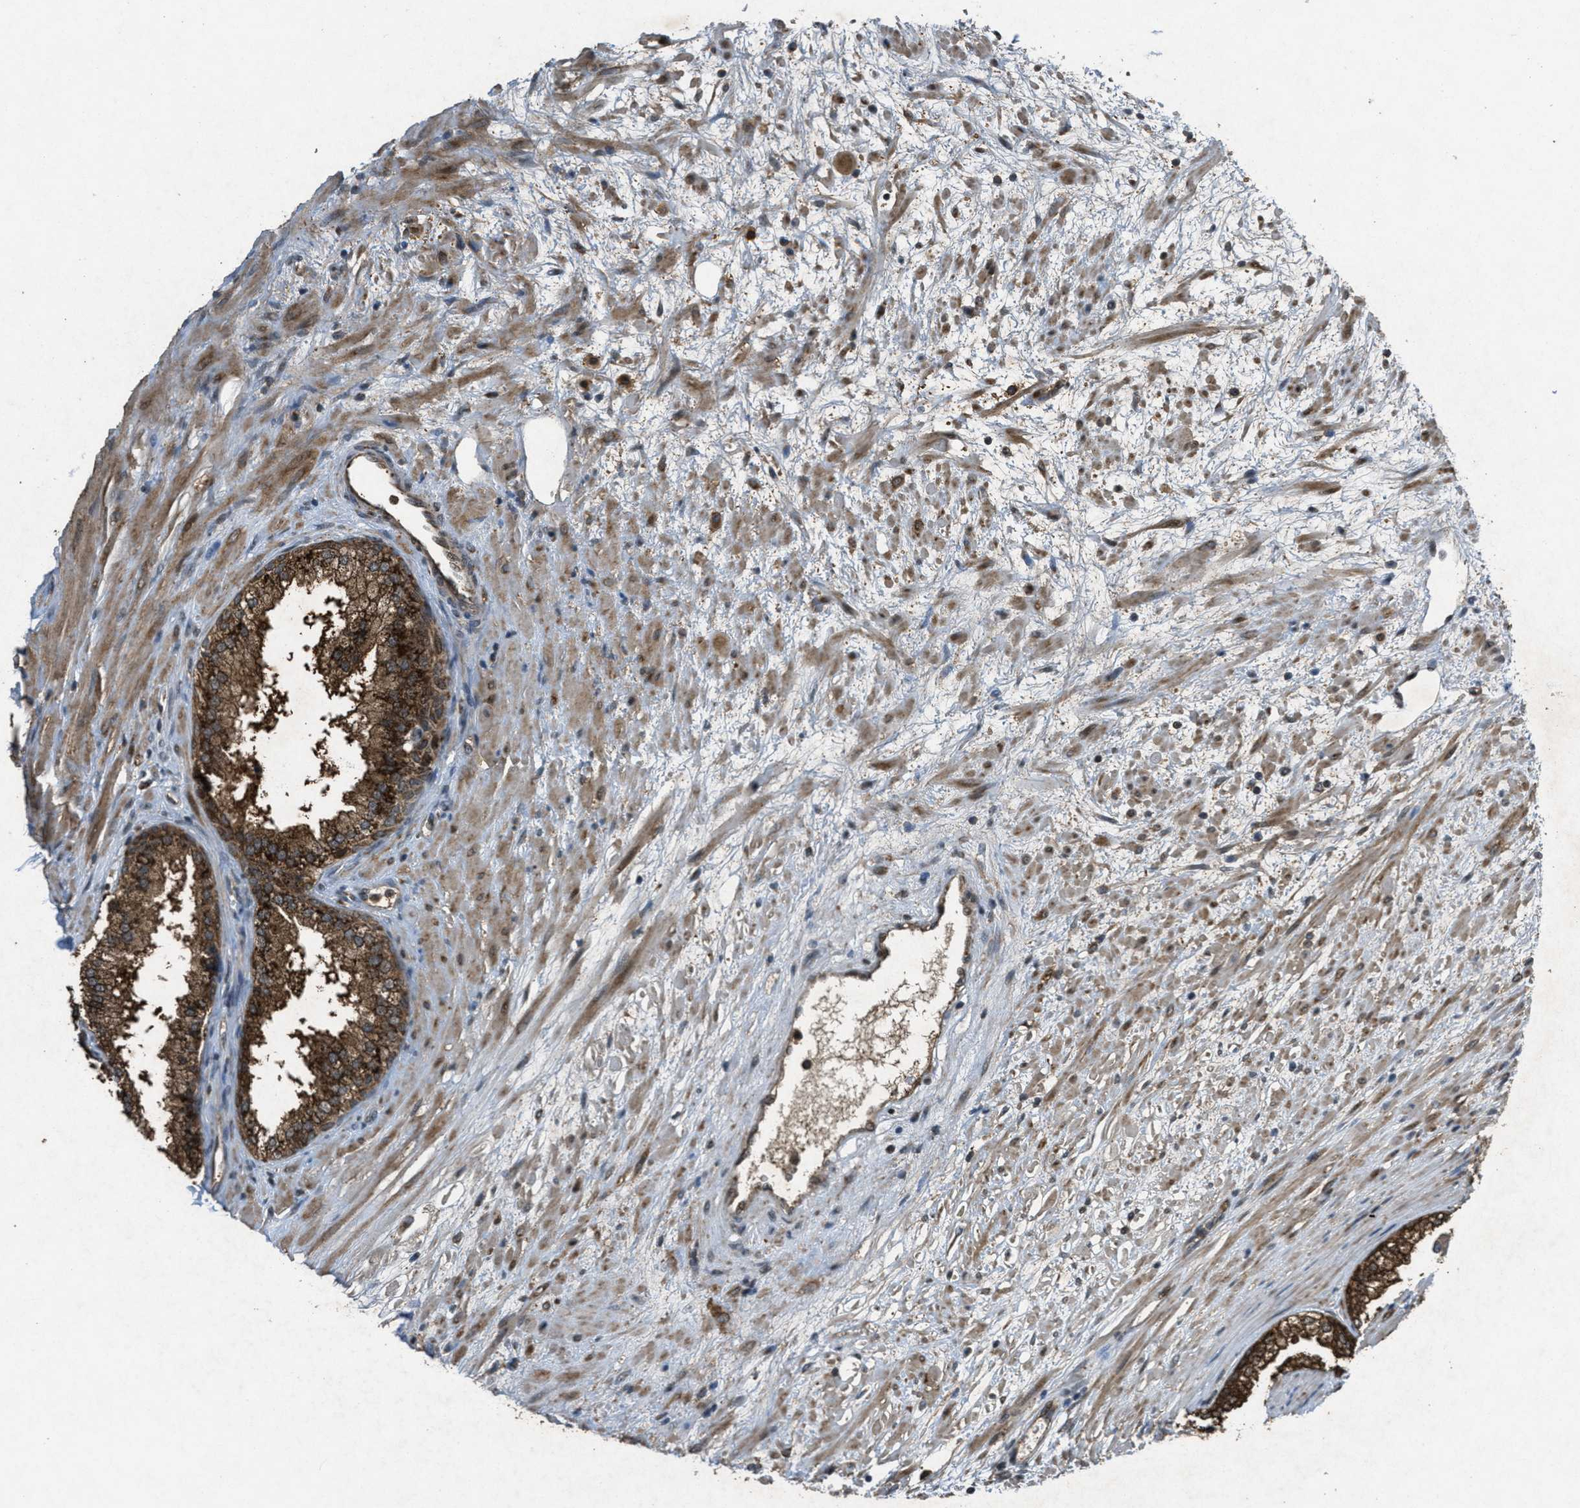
{"staining": {"intensity": "strong", "quantity": ">75%", "location": "cytoplasmic/membranous"}, "tissue": "prostate", "cell_type": "Glandular cells", "image_type": "normal", "snomed": [{"axis": "morphology", "description": "Normal tissue, NOS"}, {"axis": "topography", "description": "Prostate"}], "caption": "A high amount of strong cytoplasmic/membranous positivity is seen in about >75% of glandular cells in unremarkable prostate.", "gene": "PPP1R15A", "patient": {"sex": "male", "age": 76}}